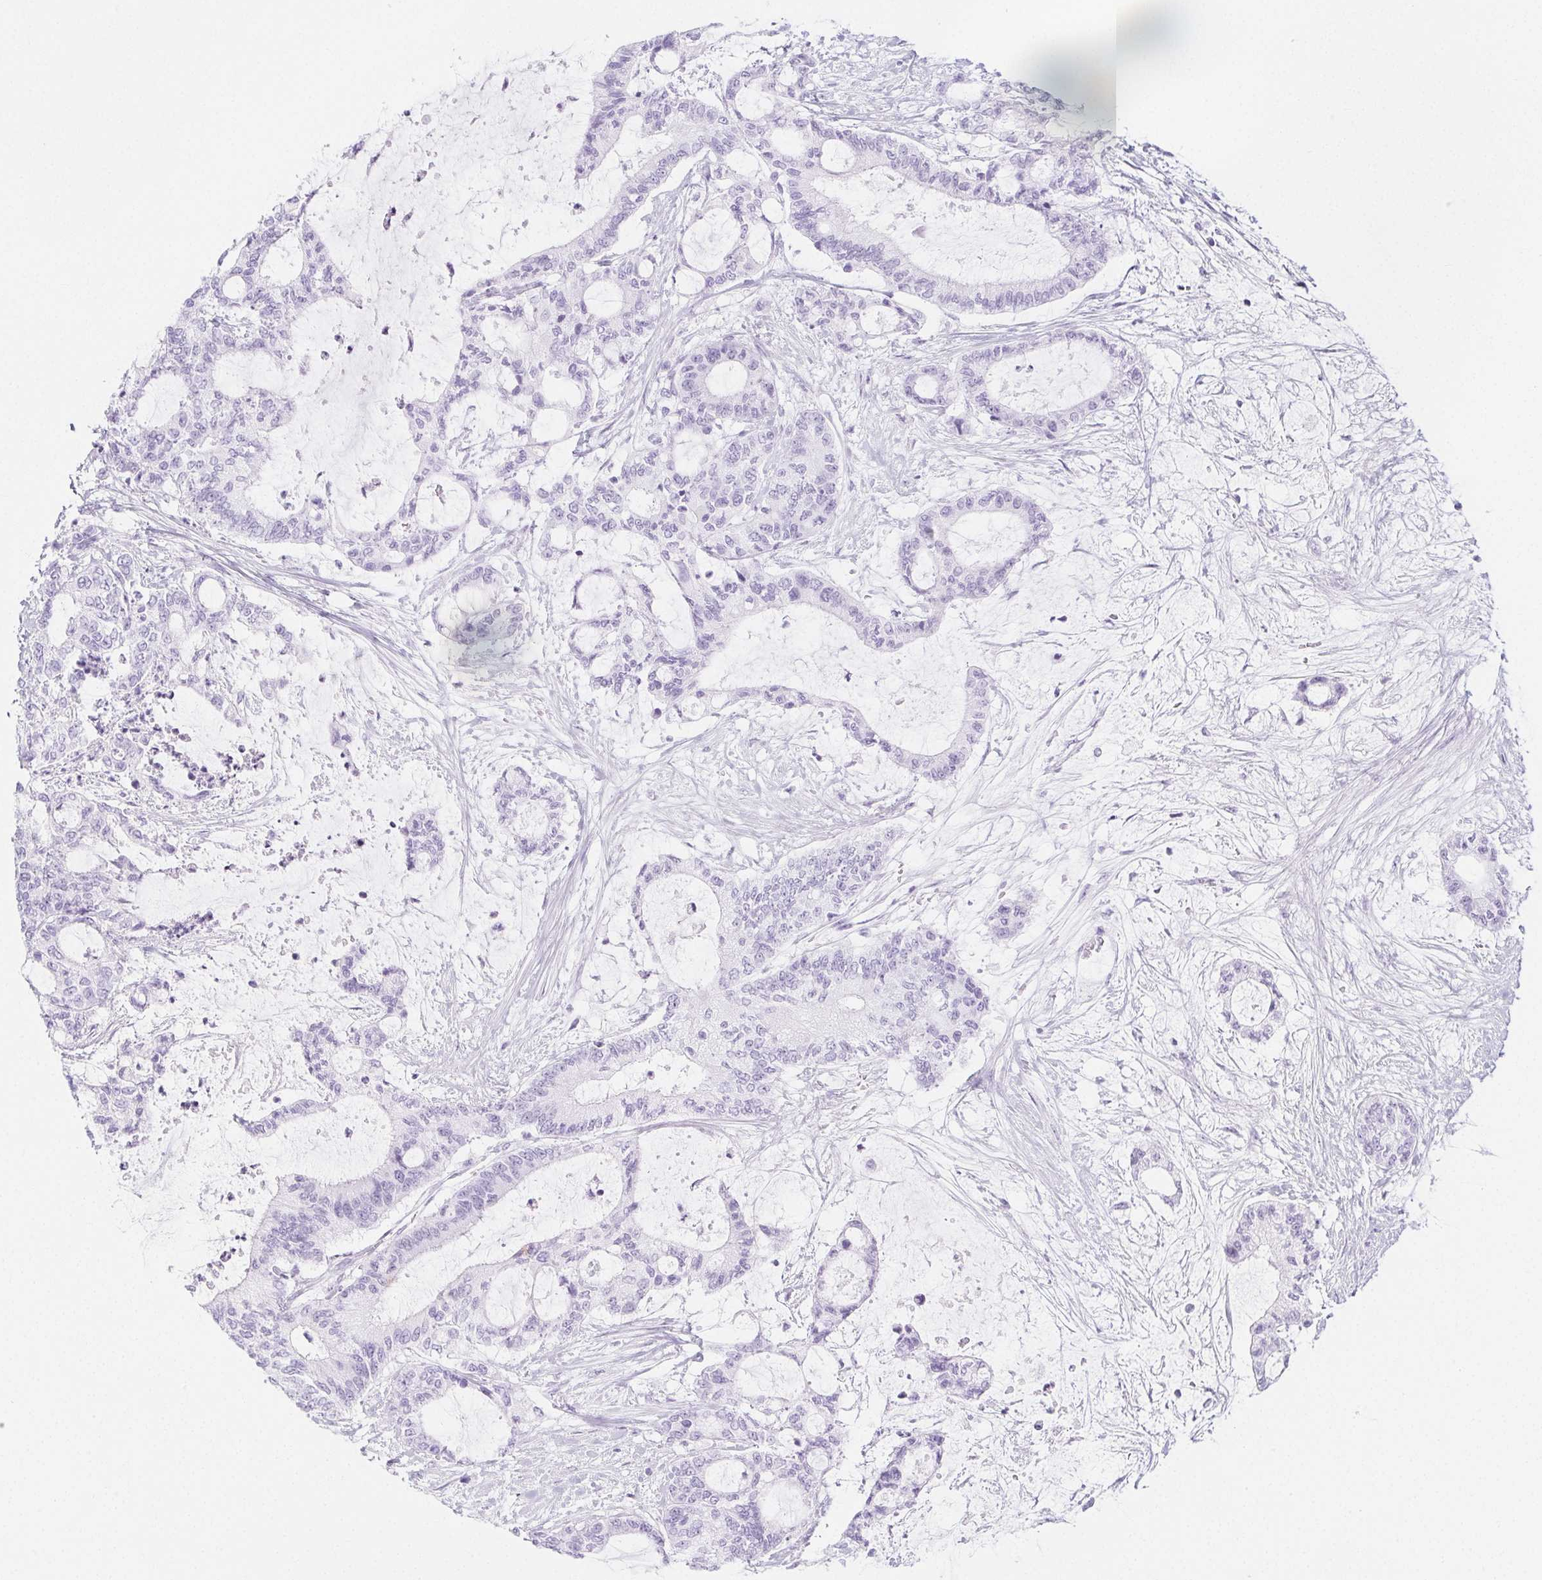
{"staining": {"intensity": "negative", "quantity": "none", "location": "none"}, "tissue": "liver cancer", "cell_type": "Tumor cells", "image_type": "cancer", "snomed": [{"axis": "morphology", "description": "Normal tissue, NOS"}, {"axis": "morphology", "description": "Cholangiocarcinoma"}, {"axis": "topography", "description": "Liver"}, {"axis": "topography", "description": "Peripheral nerve tissue"}], "caption": "Tumor cells show no significant protein staining in liver cancer (cholangiocarcinoma).", "gene": "PI3", "patient": {"sex": "female", "age": 73}}